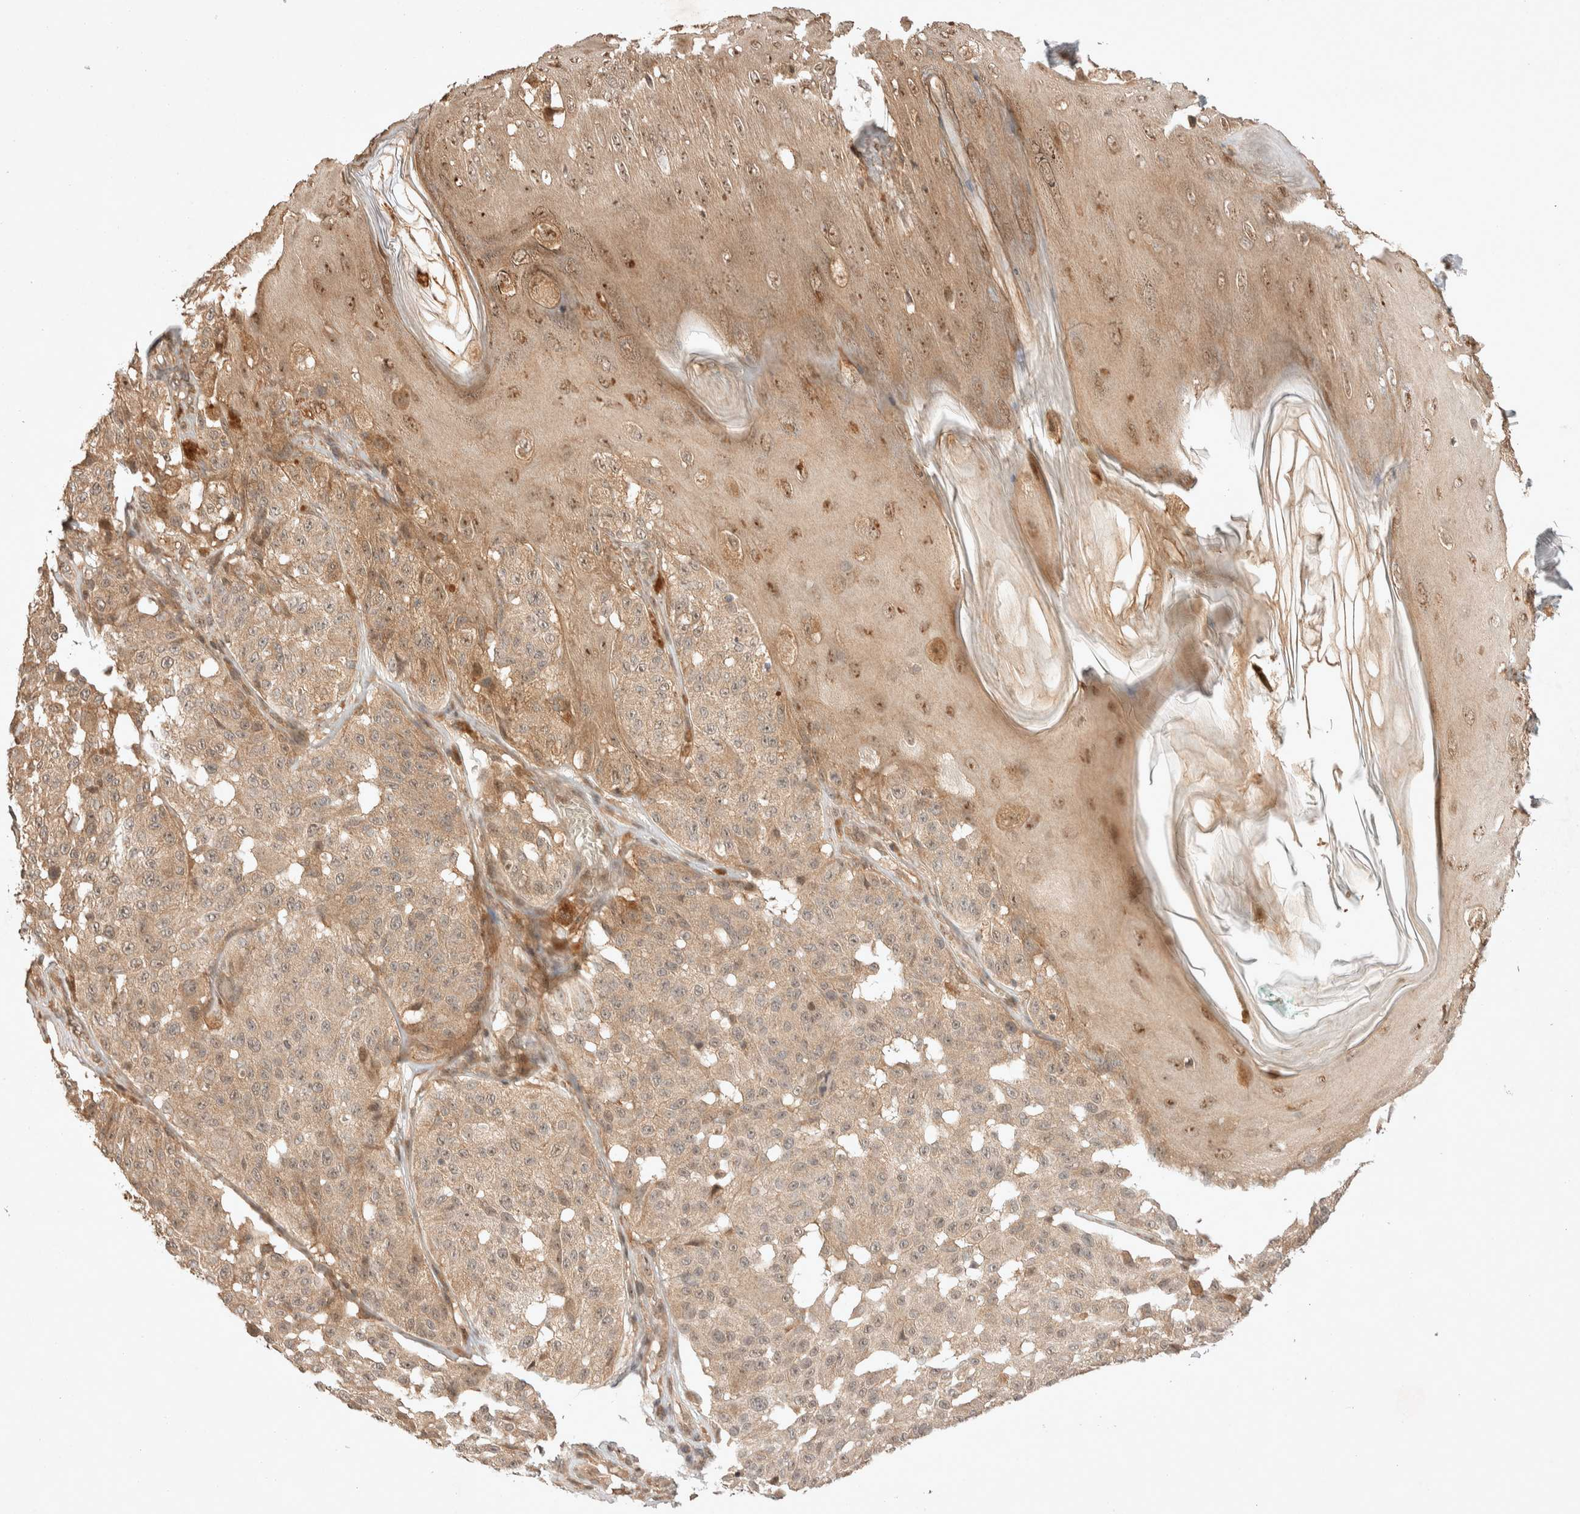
{"staining": {"intensity": "weak", "quantity": ">75%", "location": "cytoplasmic/membranous"}, "tissue": "melanoma", "cell_type": "Tumor cells", "image_type": "cancer", "snomed": [{"axis": "morphology", "description": "Malignant melanoma, NOS"}, {"axis": "topography", "description": "Skin"}], "caption": "This histopathology image displays immunohistochemistry staining of melanoma, with low weak cytoplasmic/membranous staining in about >75% of tumor cells.", "gene": "THRA", "patient": {"sex": "female", "age": 46}}